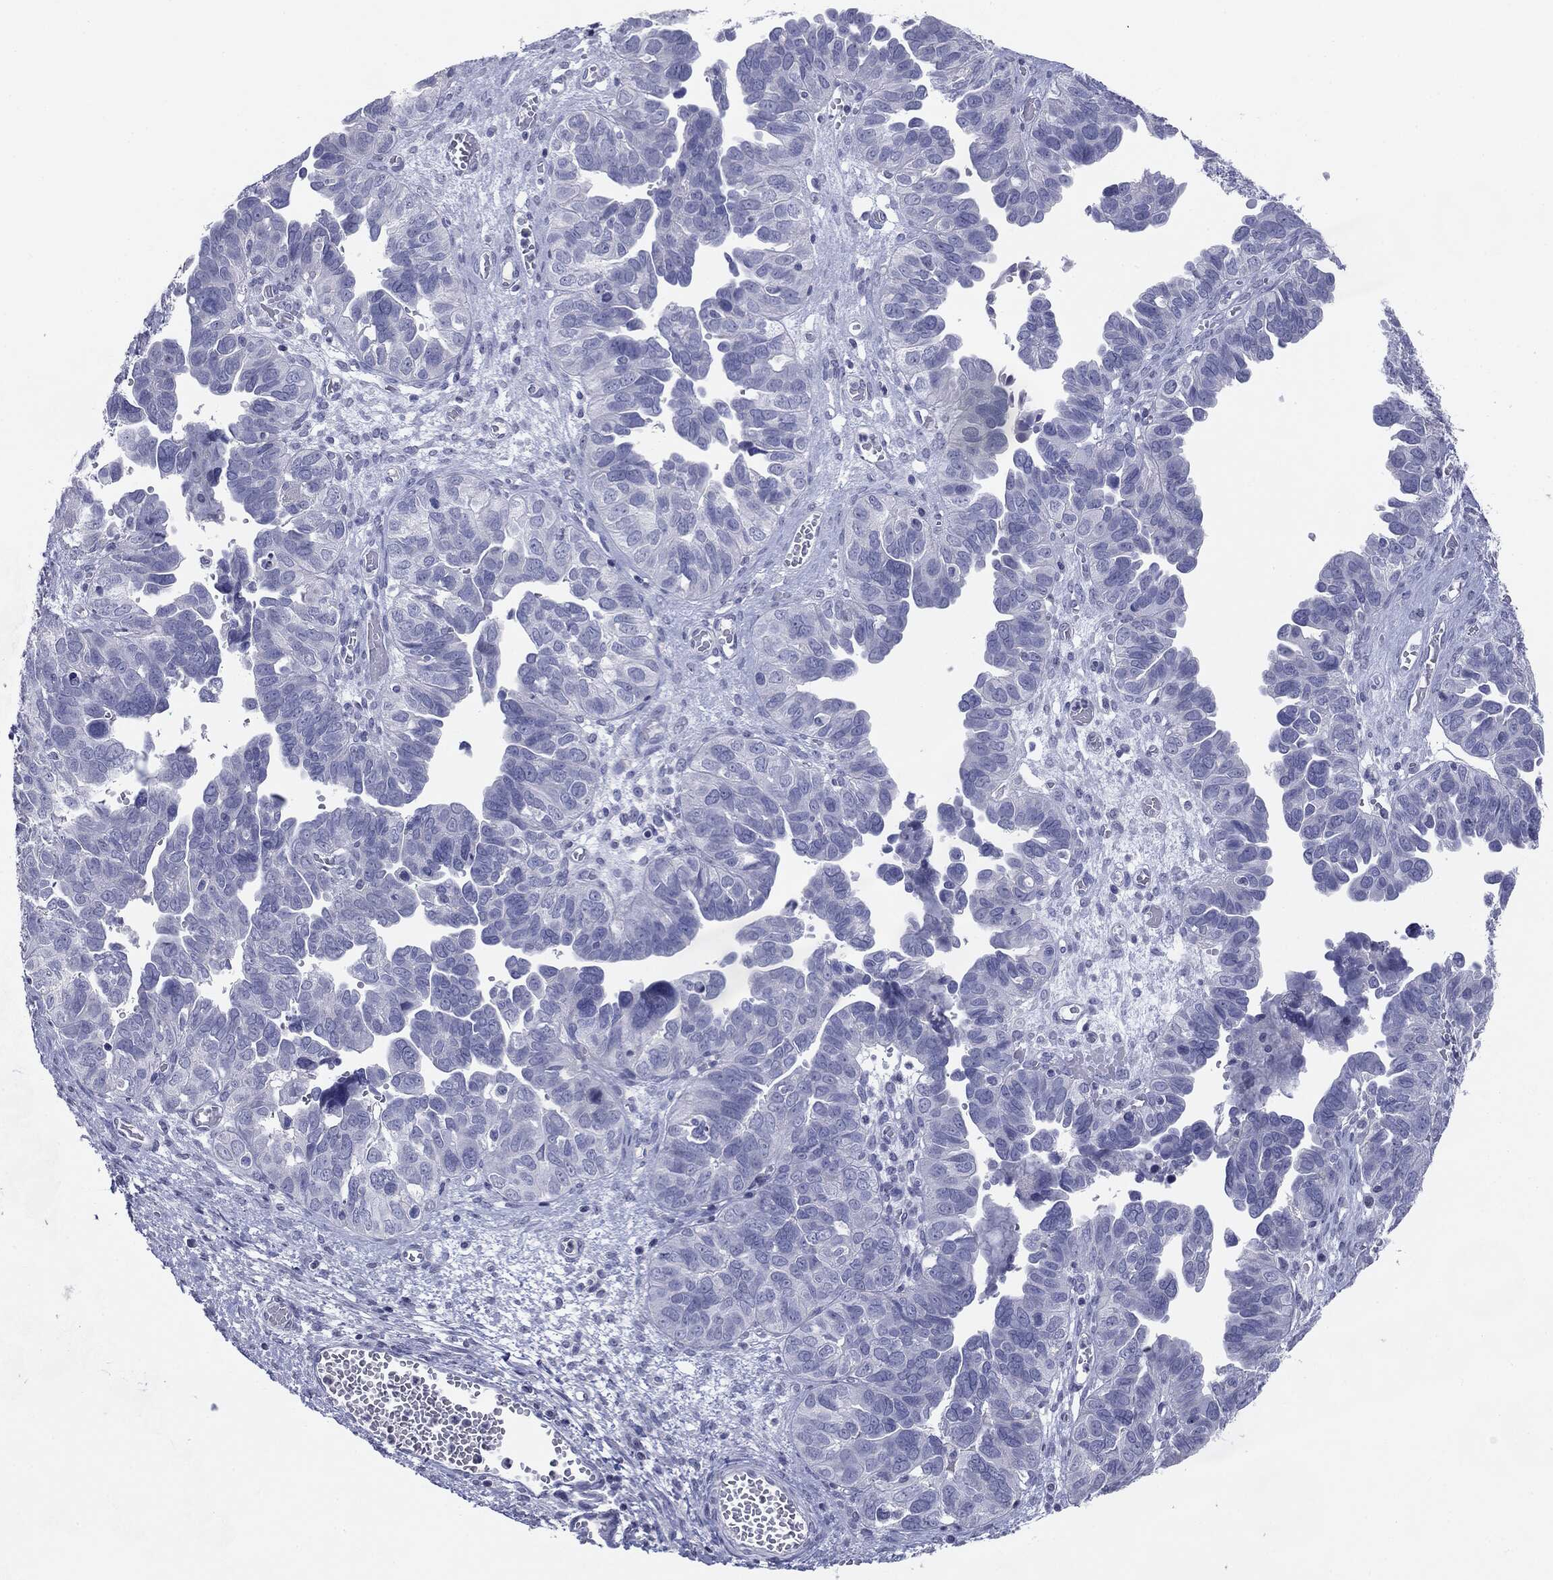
{"staining": {"intensity": "negative", "quantity": "none", "location": "none"}, "tissue": "ovarian cancer", "cell_type": "Tumor cells", "image_type": "cancer", "snomed": [{"axis": "morphology", "description": "Cystadenocarcinoma, serous, NOS"}, {"axis": "topography", "description": "Ovary"}], "caption": "A high-resolution photomicrograph shows IHC staining of ovarian cancer (serous cystadenocarcinoma), which shows no significant expression in tumor cells.", "gene": "SERPINB4", "patient": {"sex": "female", "age": 64}}